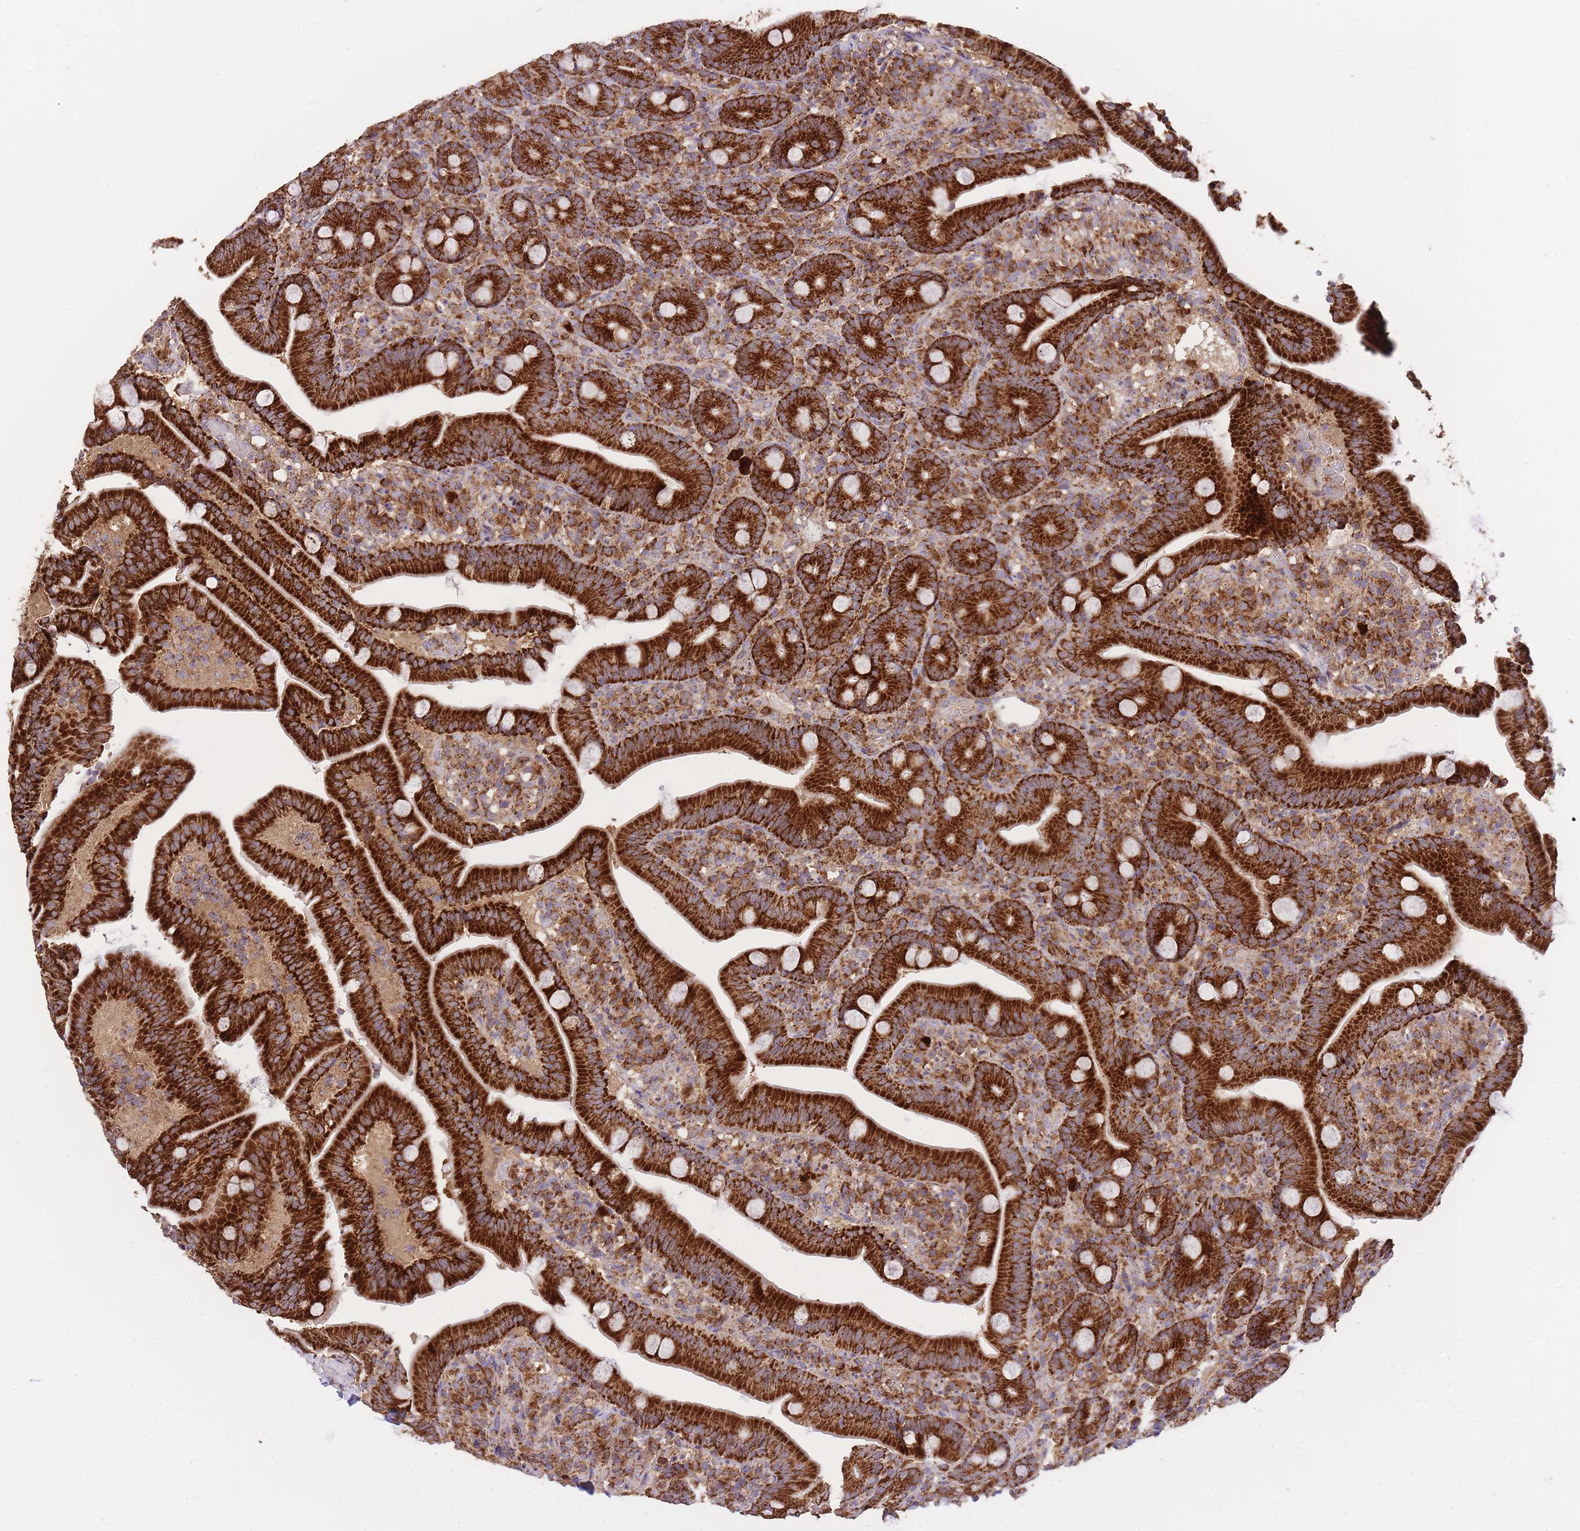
{"staining": {"intensity": "strong", "quantity": ">75%", "location": "cytoplasmic/membranous"}, "tissue": "duodenum", "cell_type": "Glandular cells", "image_type": "normal", "snomed": [{"axis": "morphology", "description": "Normal tissue, NOS"}, {"axis": "topography", "description": "Duodenum"}], "caption": "This image shows benign duodenum stained with immunohistochemistry to label a protein in brown. The cytoplasmic/membranous of glandular cells show strong positivity for the protein. Nuclei are counter-stained blue.", "gene": "PREP", "patient": {"sex": "female", "age": 67}}